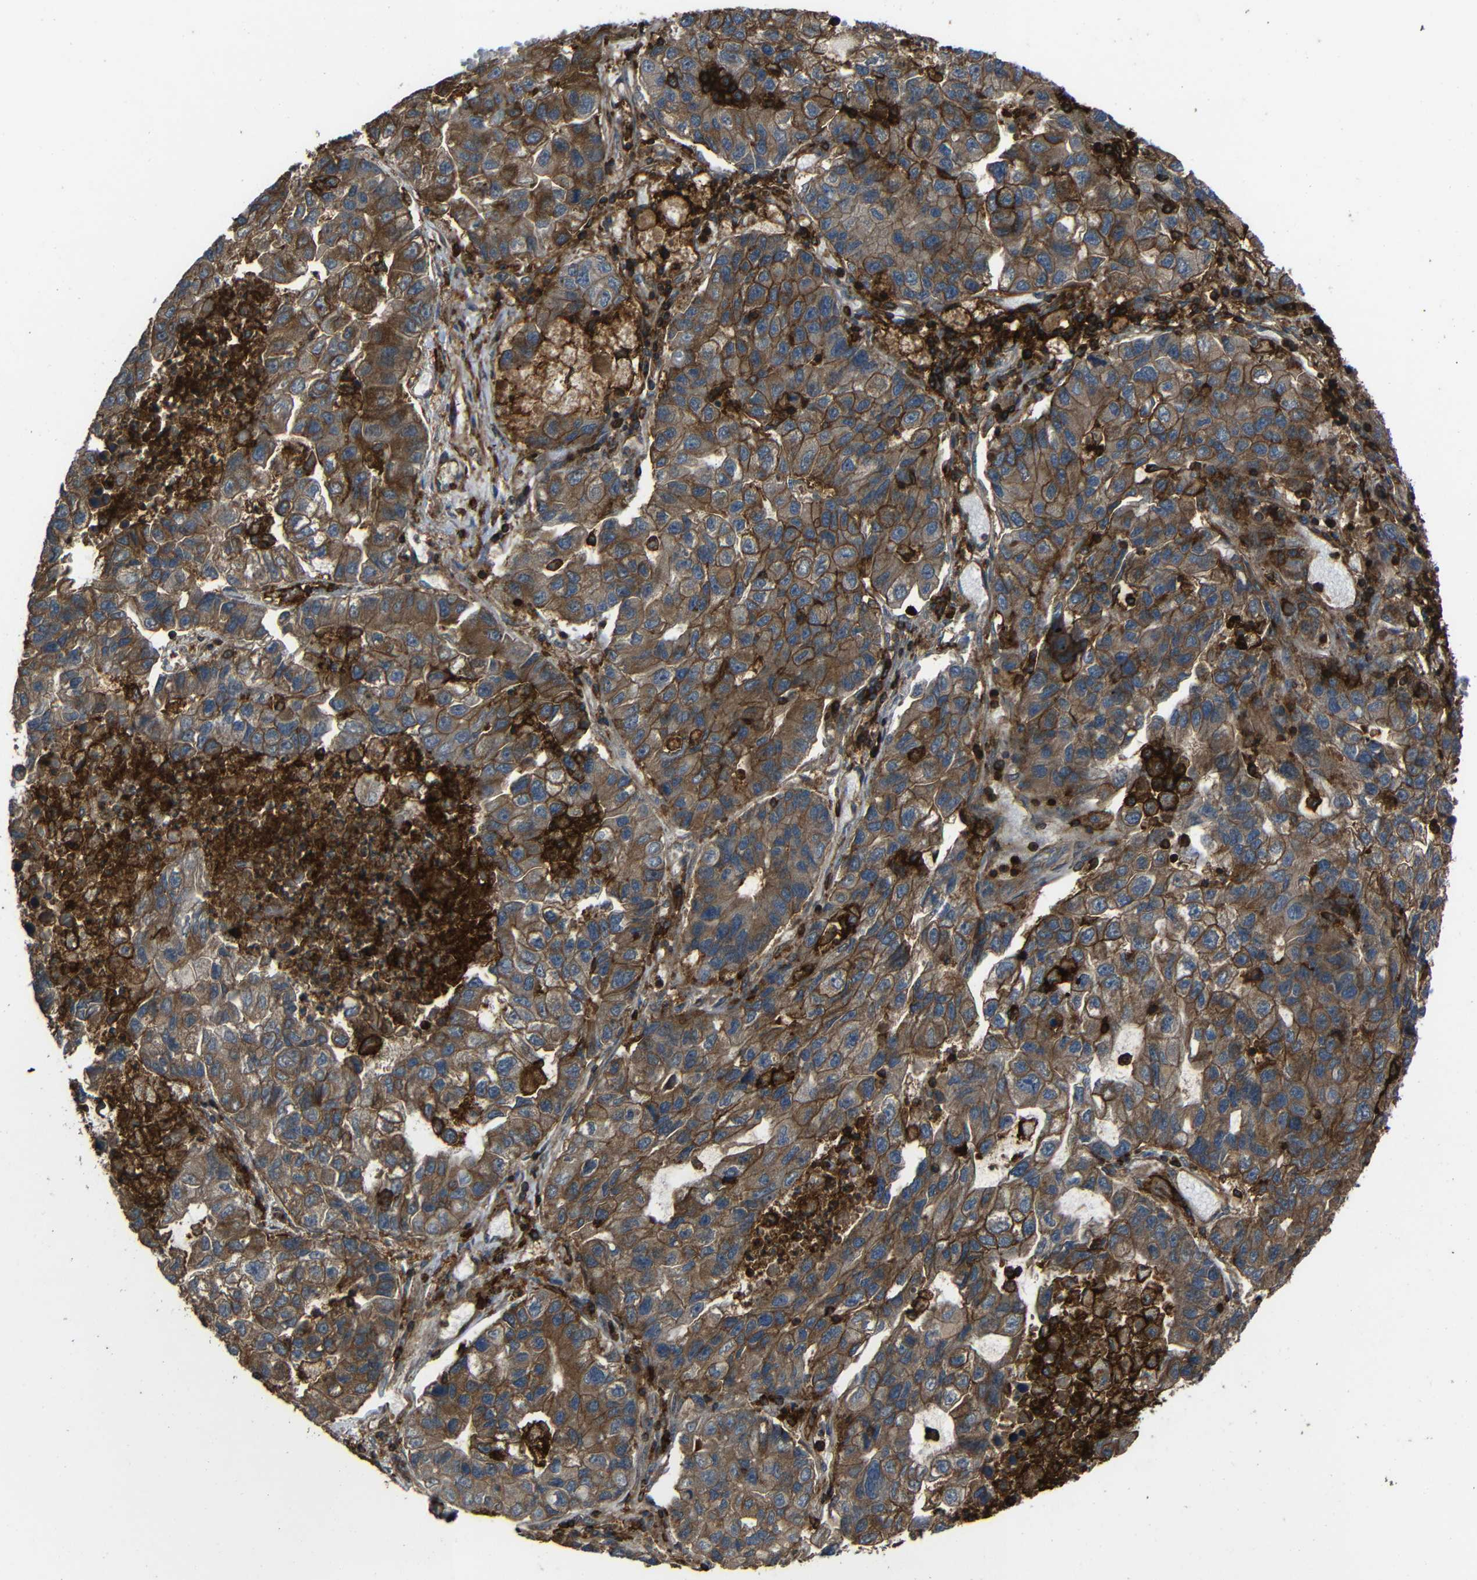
{"staining": {"intensity": "moderate", "quantity": ">75%", "location": "cytoplasmic/membranous"}, "tissue": "lung cancer", "cell_type": "Tumor cells", "image_type": "cancer", "snomed": [{"axis": "morphology", "description": "Adenocarcinoma, NOS"}, {"axis": "topography", "description": "Lung"}], "caption": "The micrograph demonstrates immunohistochemical staining of lung cancer. There is moderate cytoplasmic/membranous positivity is identified in about >75% of tumor cells.", "gene": "ADGRE5", "patient": {"sex": "female", "age": 51}}